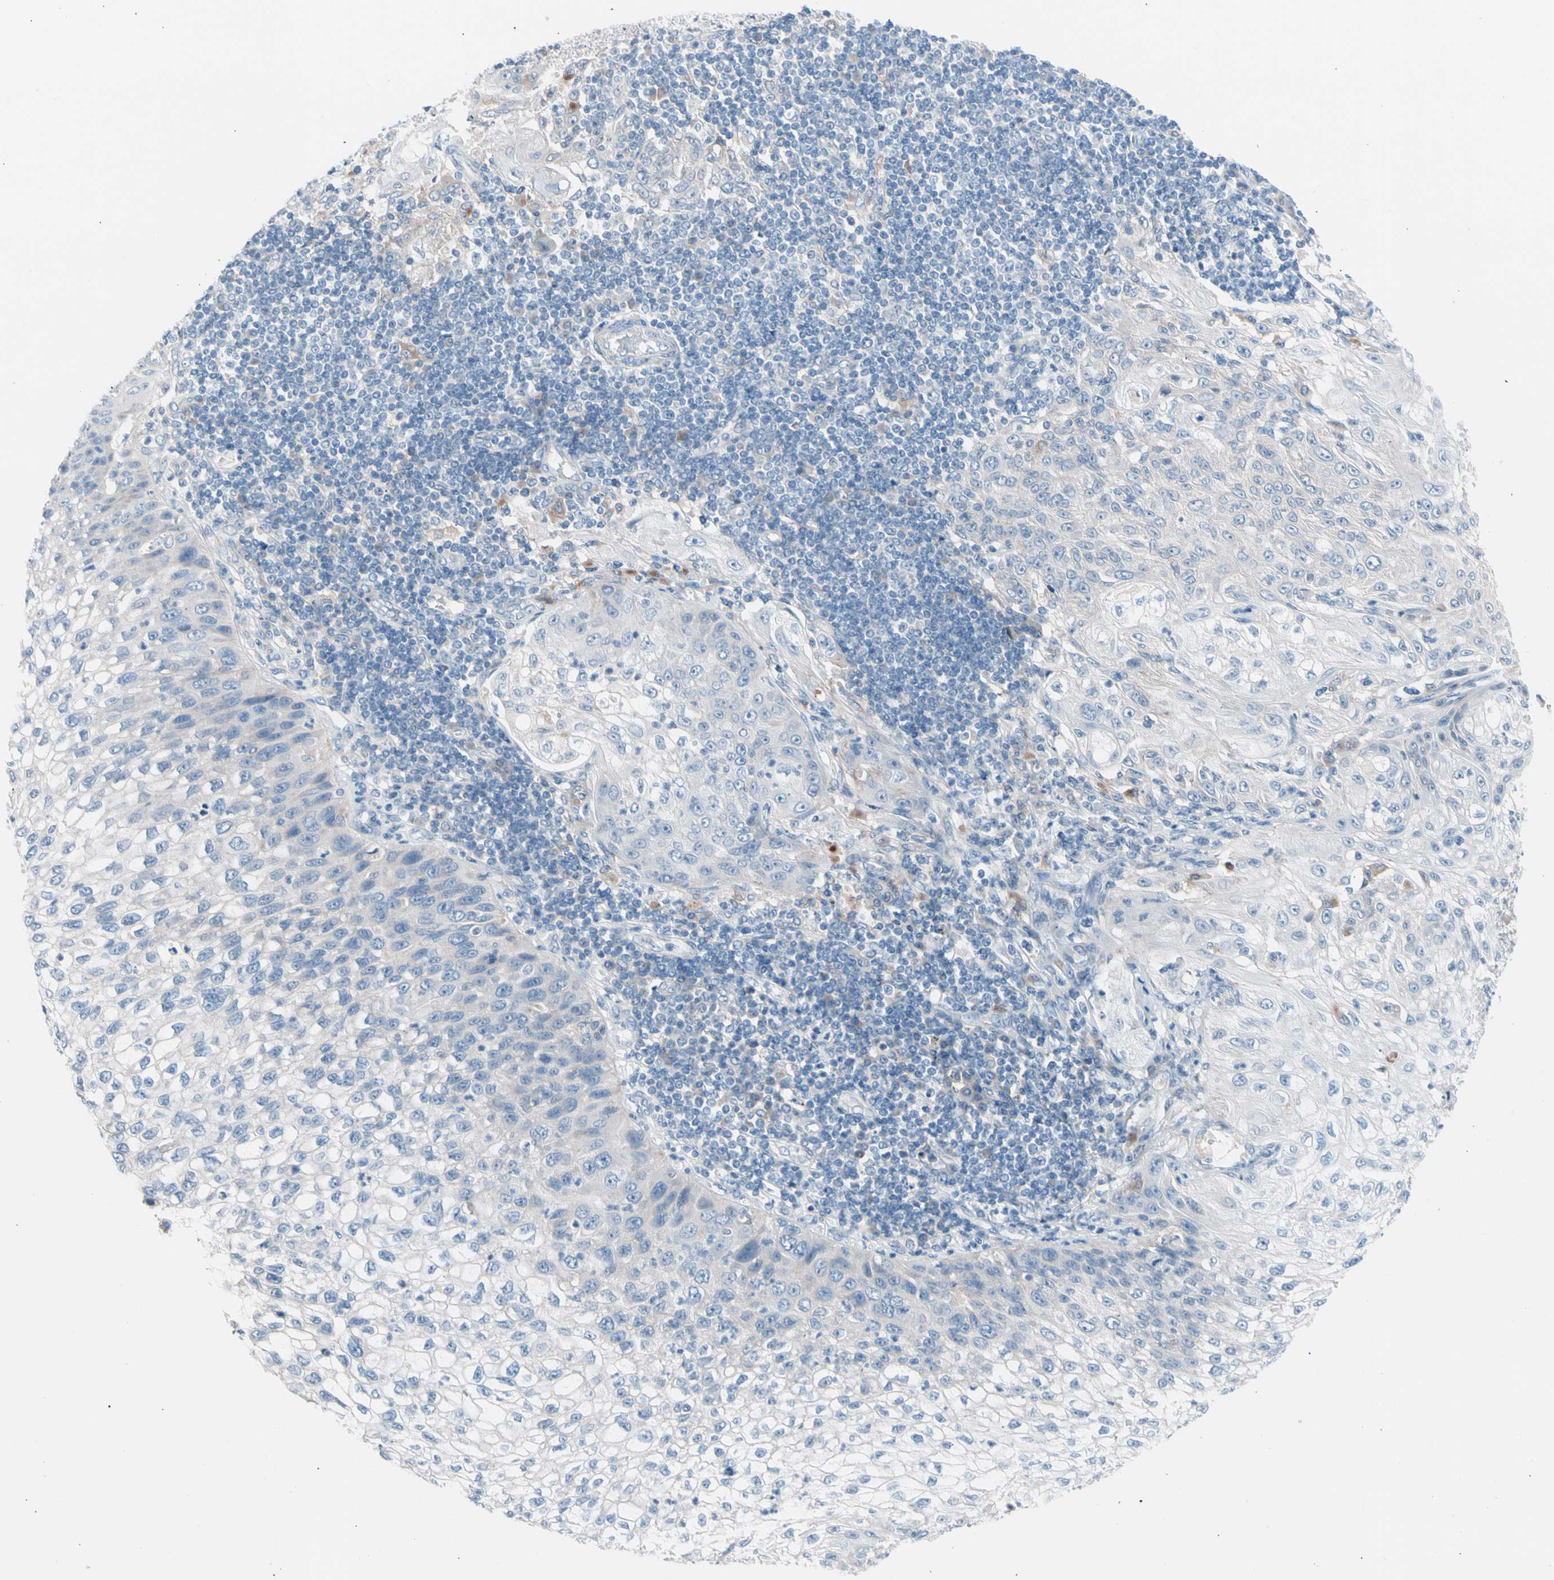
{"staining": {"intensity": "weak", "quantity": "<25%", "location": "cytoplasmic/membranous"}, "tissue": "lung cancer", "cell_type": "Tumor cells", "image_type": "cancer", "snomed": [{"axis": "morphology", "description": "Inflammation, NOS"}, {"axis": "morphology", "description": "Squamous cell carcinoma, NOS"}, {"axis": "topography", "description": "Lymph node"}, {"axis": "topography", "description": "Soft tissue"}, {"axis": "topography", "description": "Lung"}], "caption": "IHC image of lung cancer (squamous cell carcinoma) stained for a protein (brown), which demonstrates no positivity in tumor cells.", "gene": "CASQ1", "patient": {"sex": "male", "age": 66}}